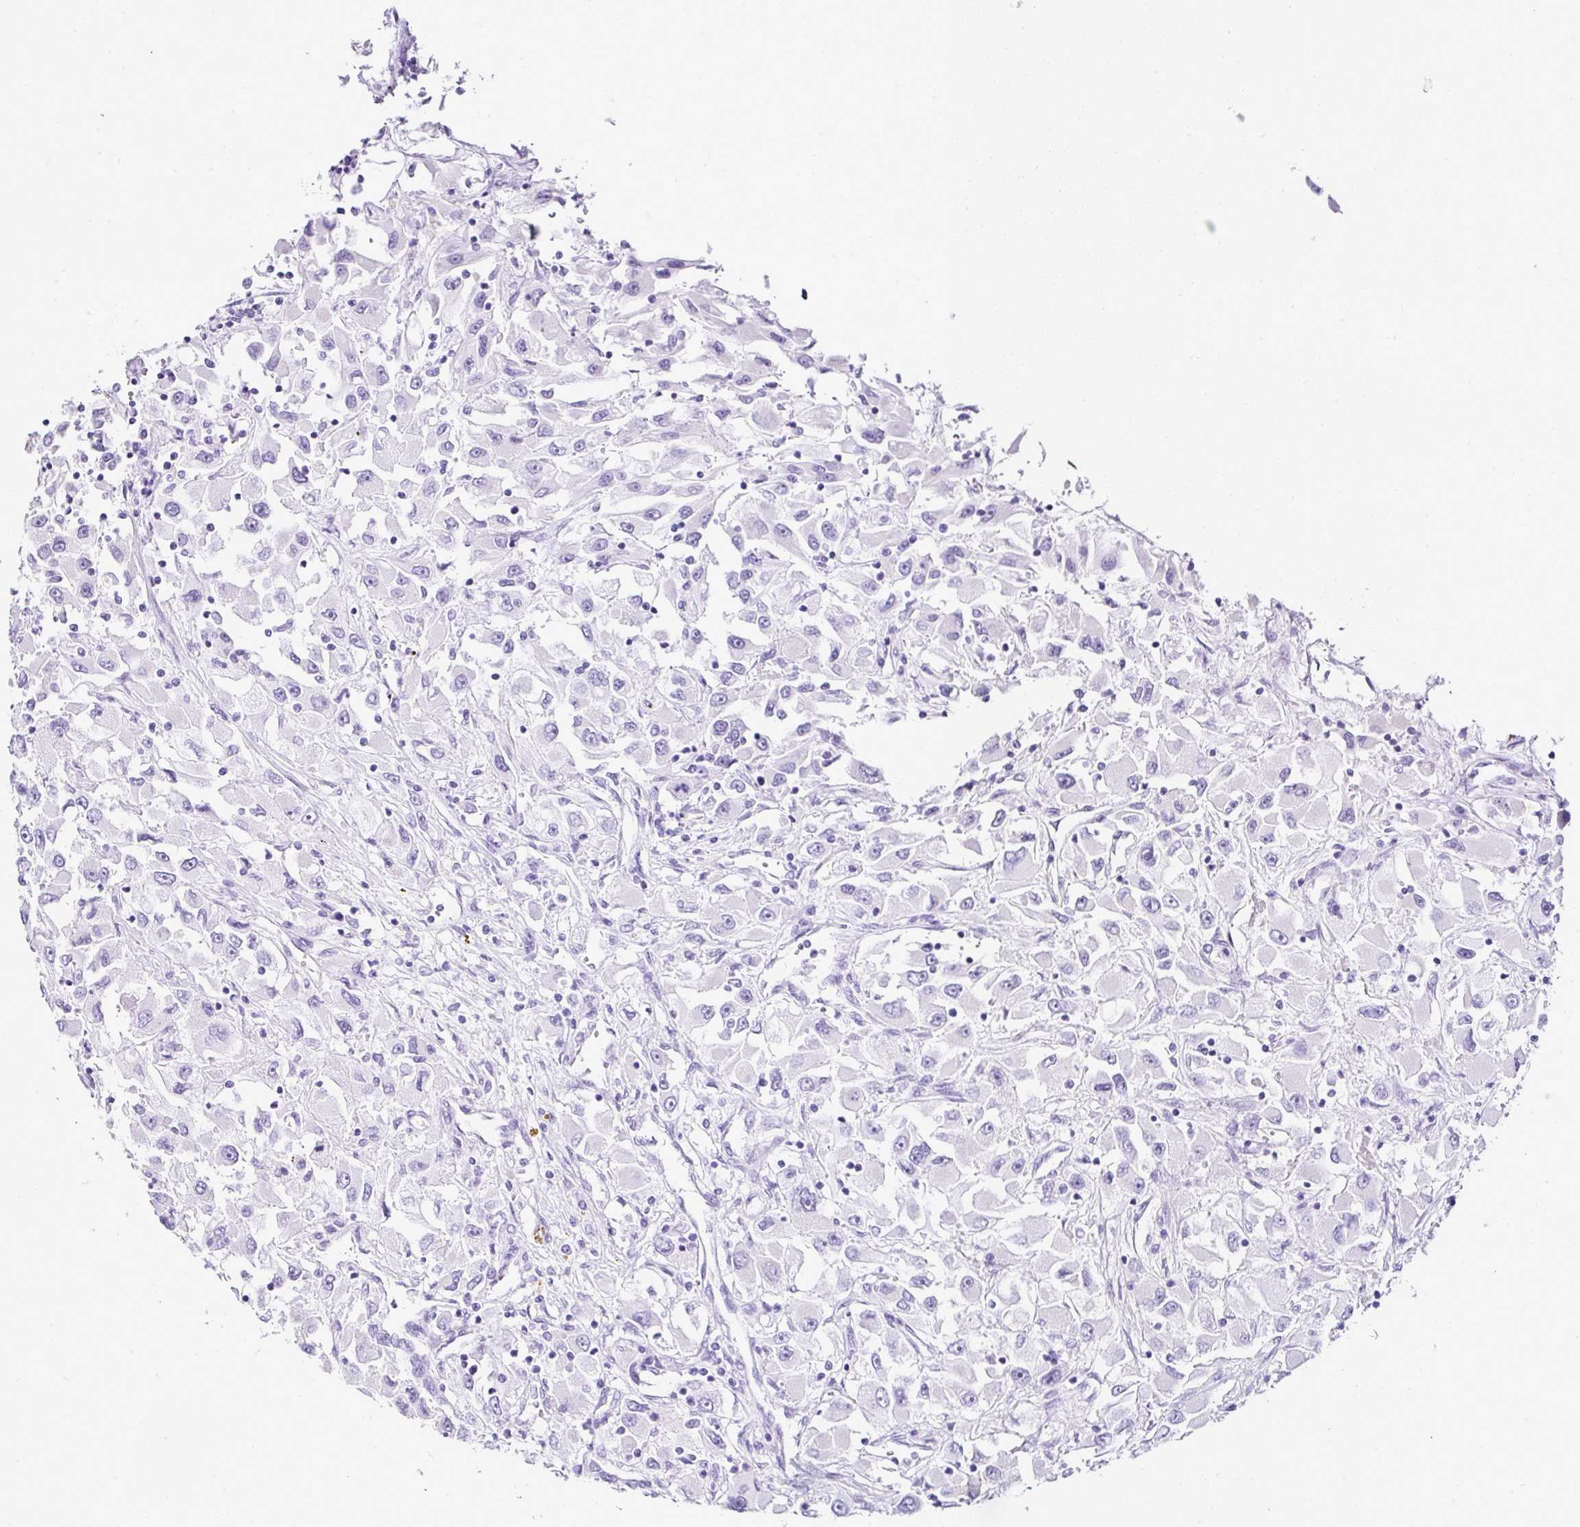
{"staining": {"intensity": "negative", "quantity": "none", "location": "none"}, "tissue": "renal cancer", "cell_type": "Tumor cells", "image_type": "cancer", "snomed": [{"axis": "morphology", "description": "Adenocarcinoma, NOS"}, {"axis": "topography", "description": "Kidney"}], "caption": "Immunohistochemistry (IHC) photomicrograph of human adenocarcinoma (renal) stained for a protein (brown), which shows no staining in tumor cells.", "gene": "SERPINB3", "patient": {"sex": "female", "age": 52}}